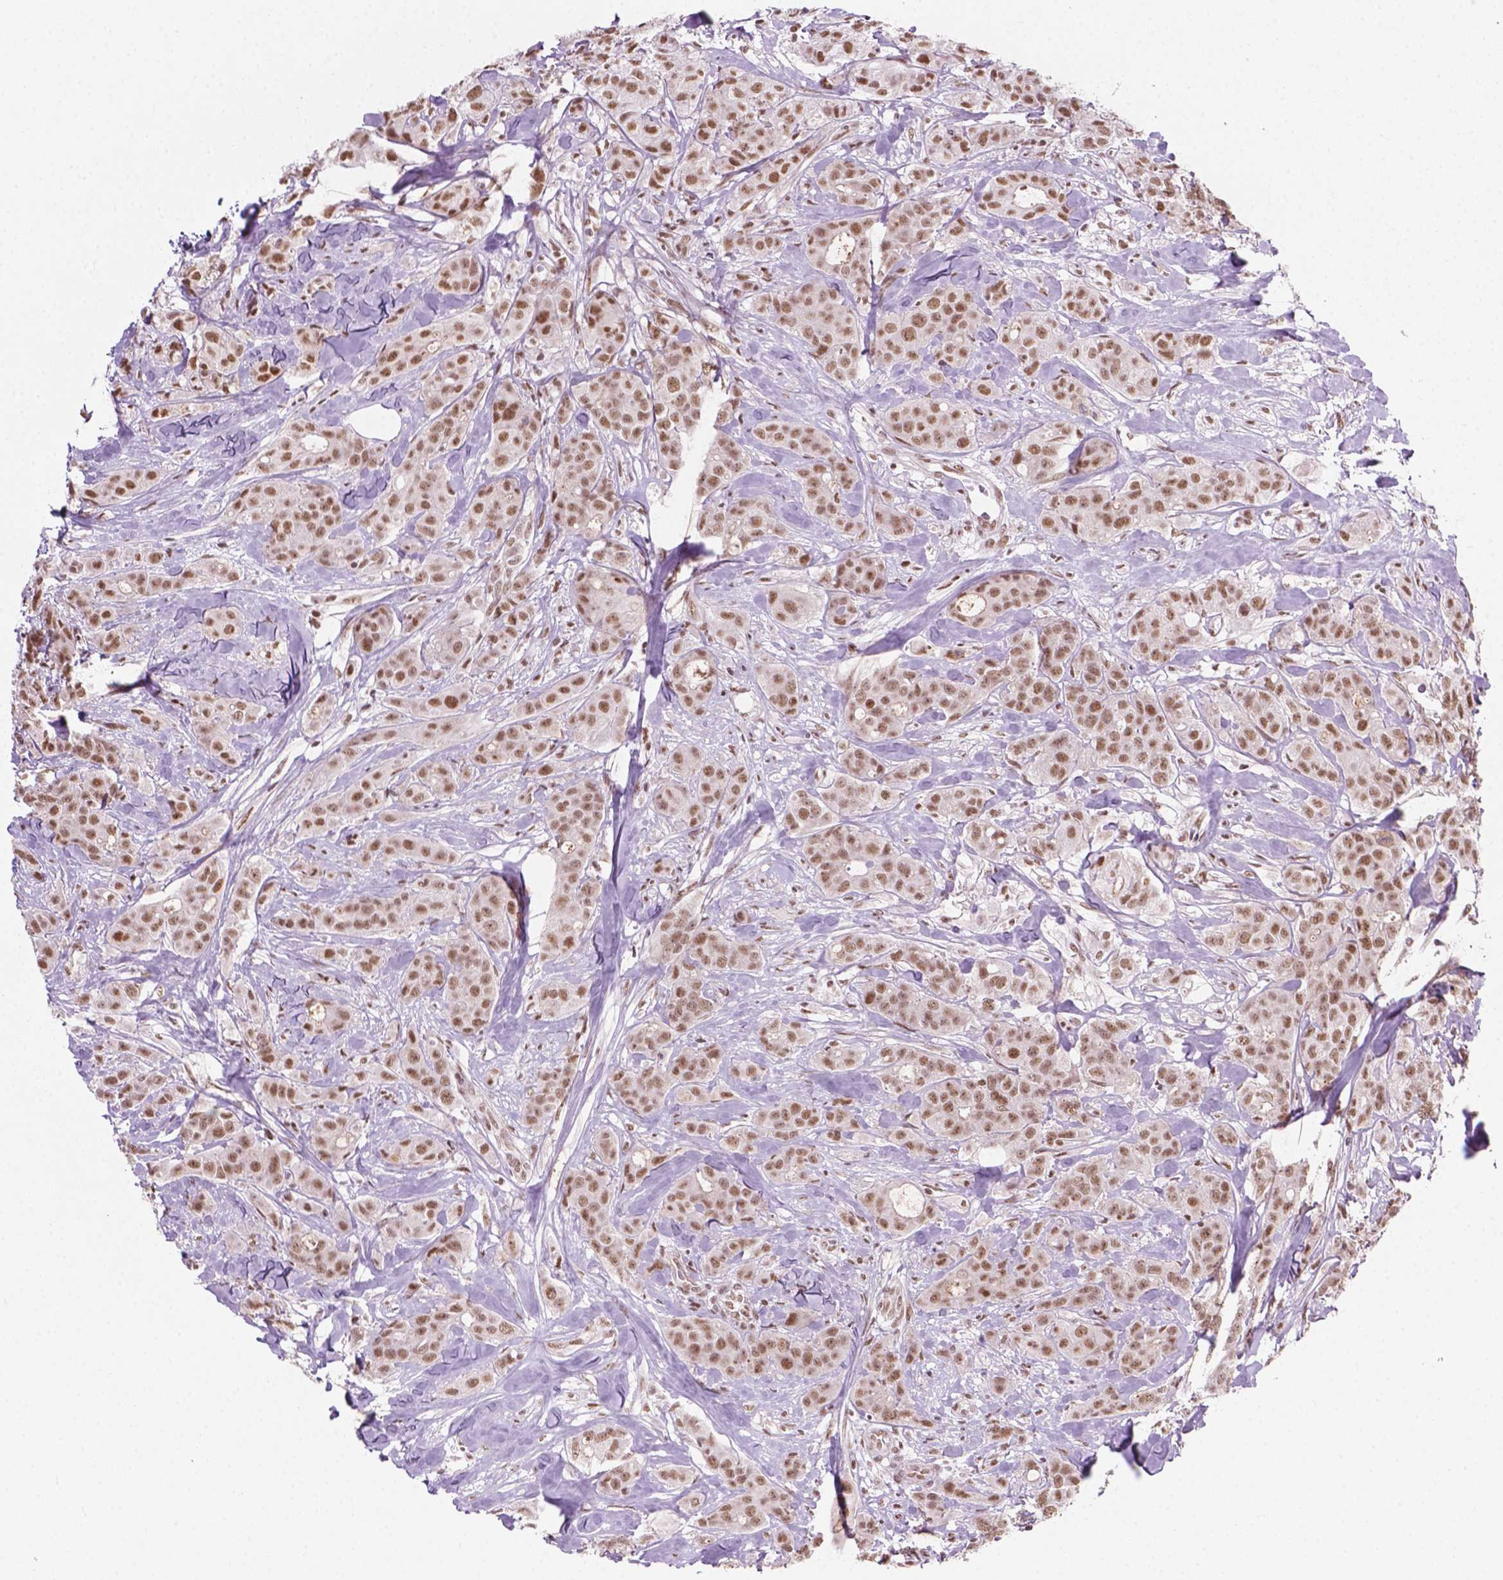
{"staining": {"intensity": "moderate", "quantity": ">75%", "location": "nuclear"}, "tissue": "breast cancer", "cell_type": "Tumor cells", "image_type": "cancer", "snomed": [{"axis": "morphology", "description": "Duct carcinoma"}, {"axis": "topography", "description": "Breast"}], "caption": "Immunohistochemistry (IHC) of human breast cancer exhibits medium levels of moderate nuclear staining in approximately >75% of tumor cells.", "gene": "PHAX", "patient": {"sex": "female", "age": 43}}